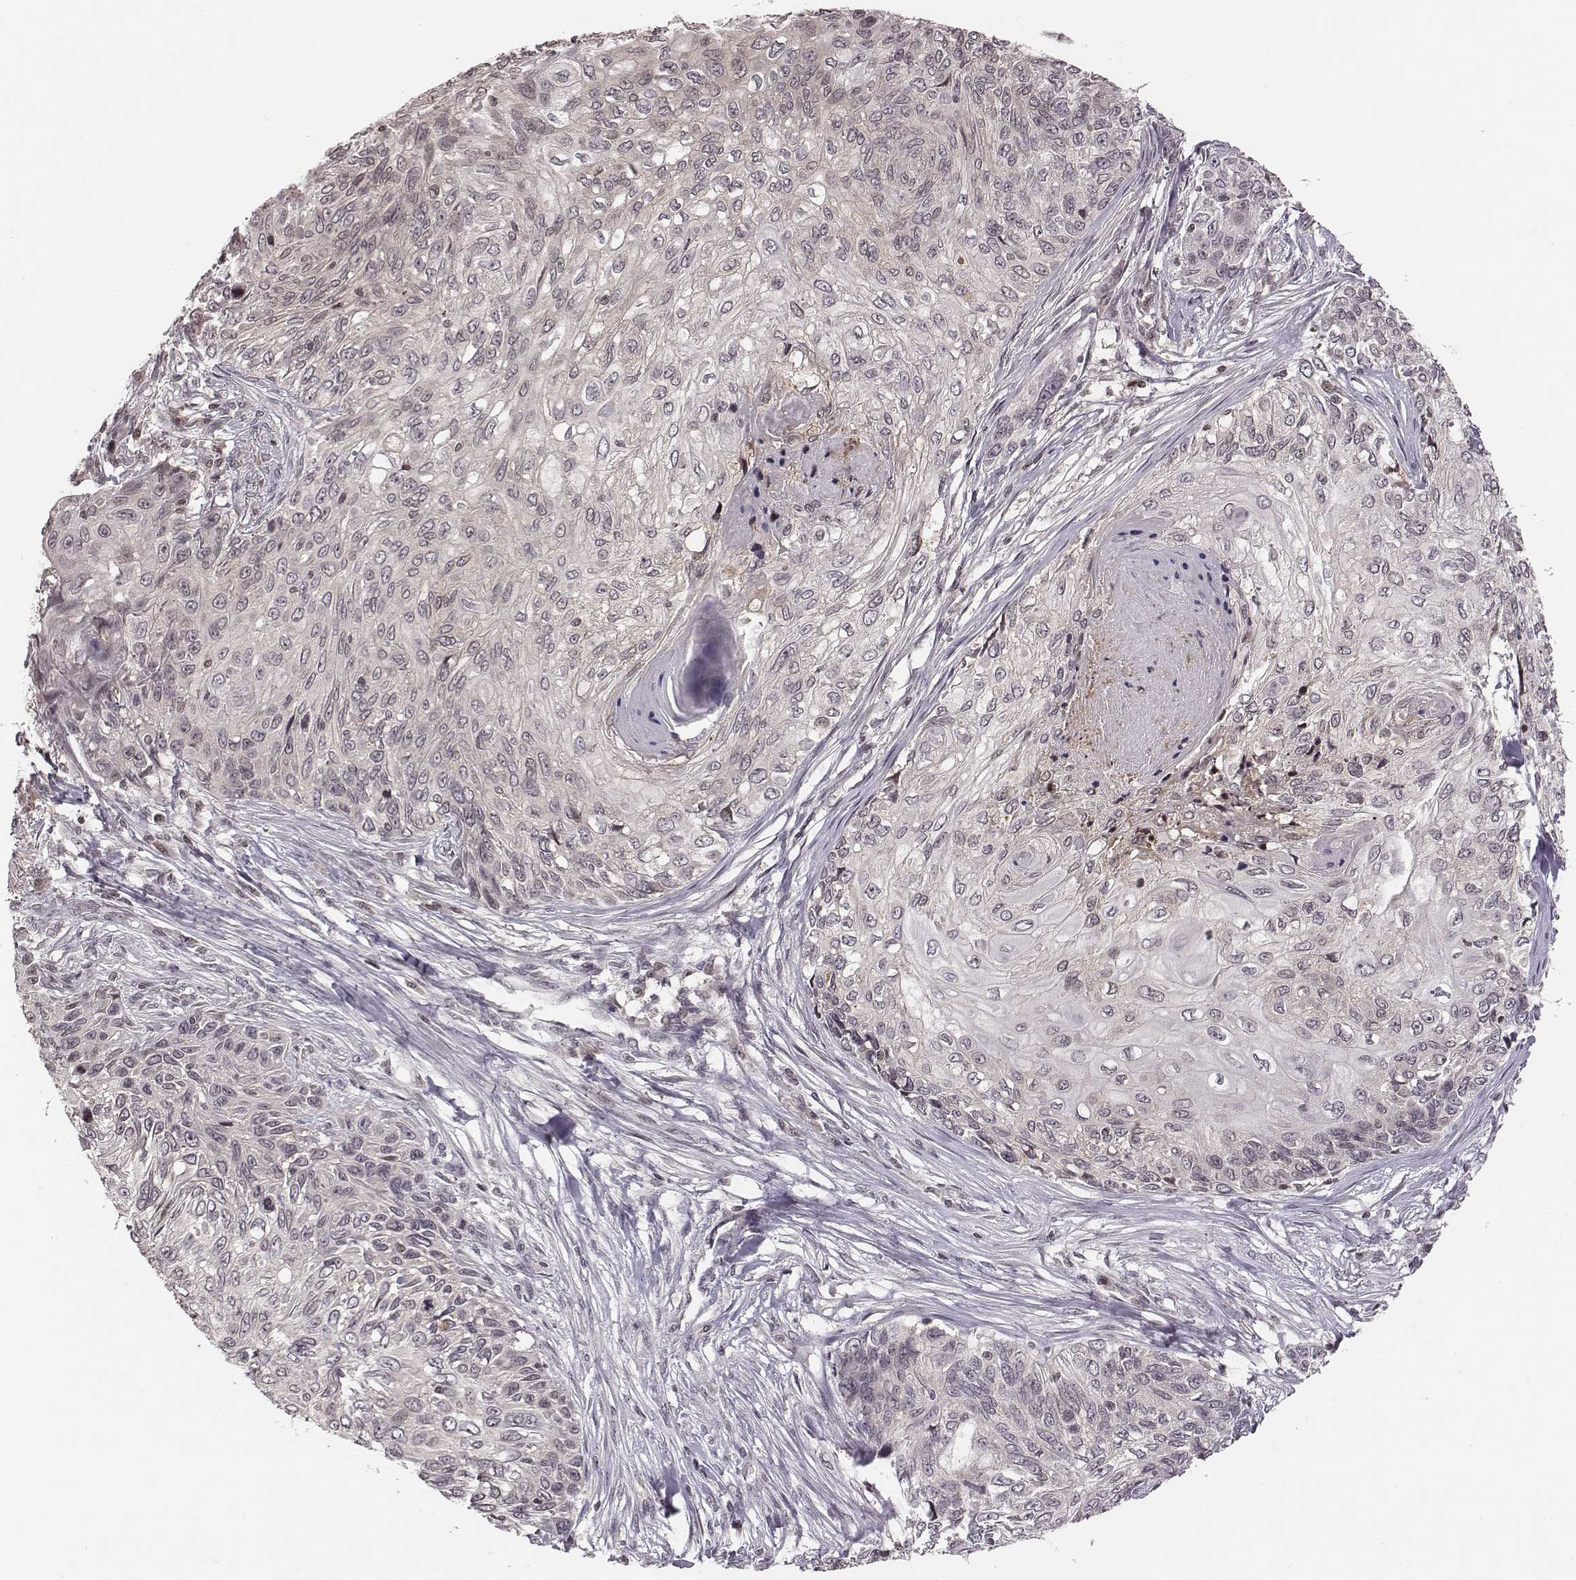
{"staining": {"intensity": "negative", "quantity": "none", "location": "none"}, "tissue": "skin cancer", "cell_type": "Tumor cells", "image_type": "cancer", "snomed": [{"axis": "morphology", "description": "Squamous cell carcinoma, NOS"}, {"axis": "topography", "description": "Skin"}], "caption": "A histopathology image of skin cancer (squamous cell carcinoma) stained for a protein displays no brown staining in tumor cells.", "gene": "GRM4", "patient": {"sex": "male", "age": 92}}